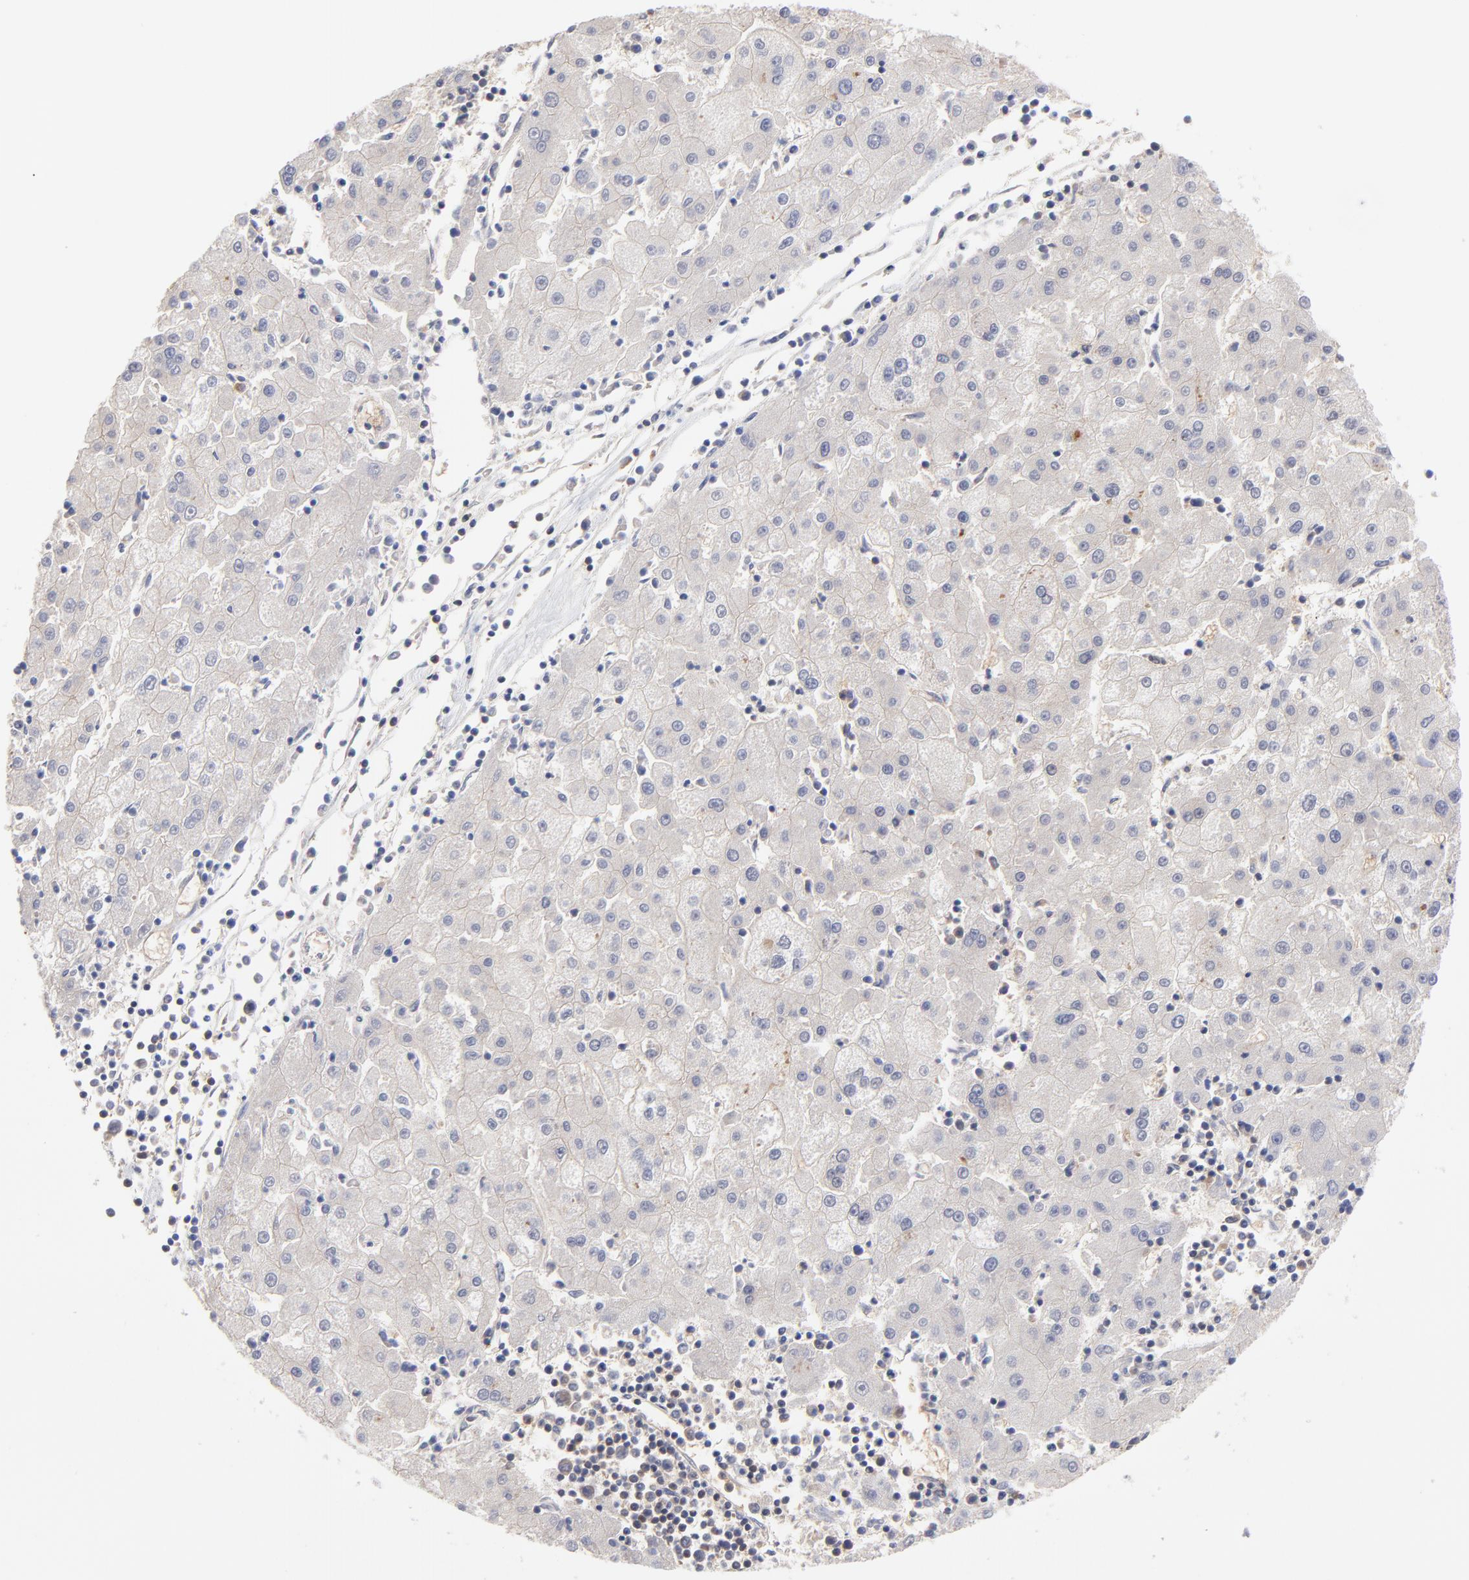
{"staining": {"intensity": "negative", "quantity": "none", "location": "none"}, "tissue": "liver cancer", "cell_type": "Tumor cells", "image_type": "cancer", "snomed": [{"axis": "morphology", "description": "Carcinoma, Hepatocellular, NOS"}, {"axis": "topography", "description": "Liver"}], "caption": "The photomicrograph exhibits no staining of tumor cells in liver cancer. (Stains: DAB IHC with hematoxylin counter stain, Microscopy: brightfield microscopy at high magnification).", "gene": "PCMT1", "patient": {"sex": "male", "age": 72}}